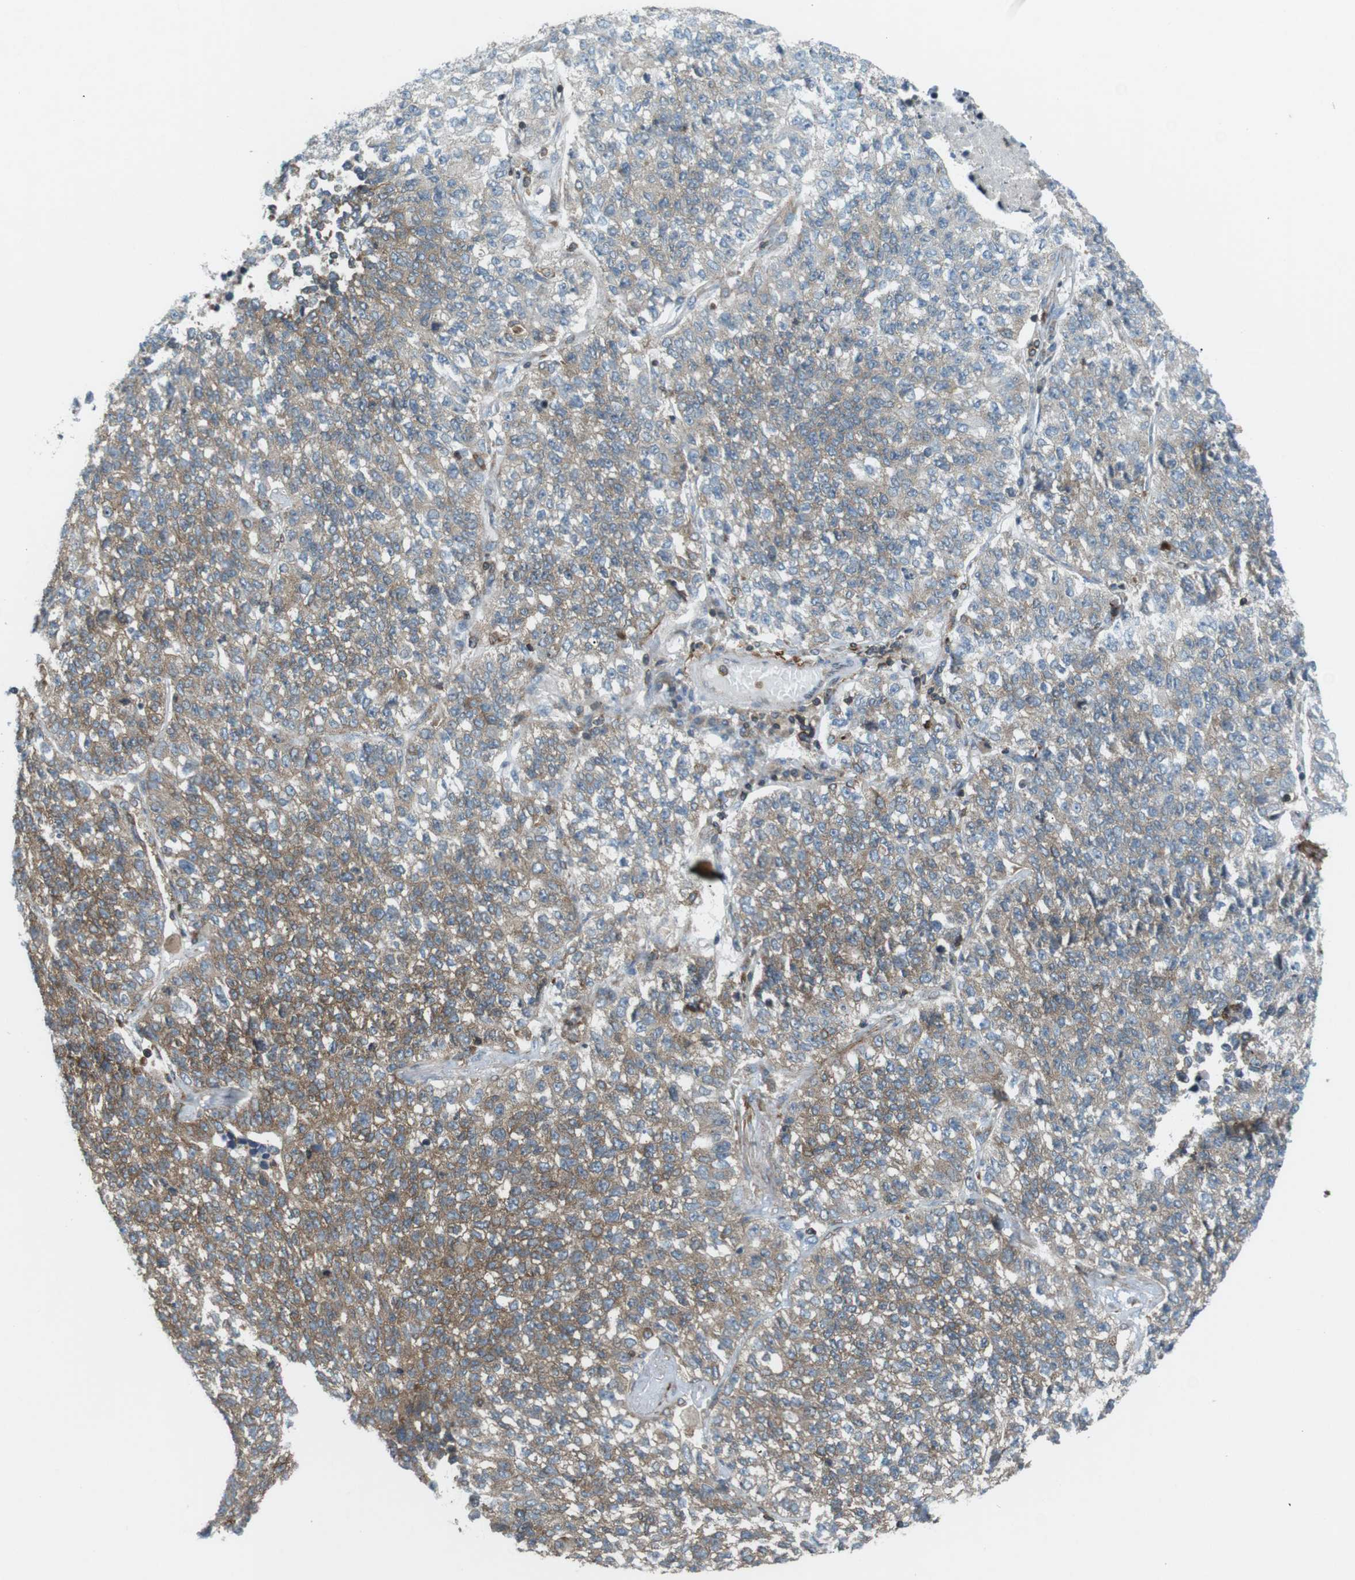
{"staining": {"intensity": "moderate", "quantity": "25%-75%", "location": "cytoplasmic/membranous"}, "tissue": "lung cancer", "cell_type": "Tumor cells", "image_type": "cancer", "snomed": [{"axis": "morphology", "description": "Adenocarcinoma, NOS"}, {"axis": "topography", "description": "Lung"}], "caption": "A high-resolution histopathology image shows IHC staining of lung cancer, which displays moderate cytoplasmic/membranous positivity in about 25%-75% of tumor cells.", "gene": "FLII", "patient": {"sex": "male", "age": 49}}